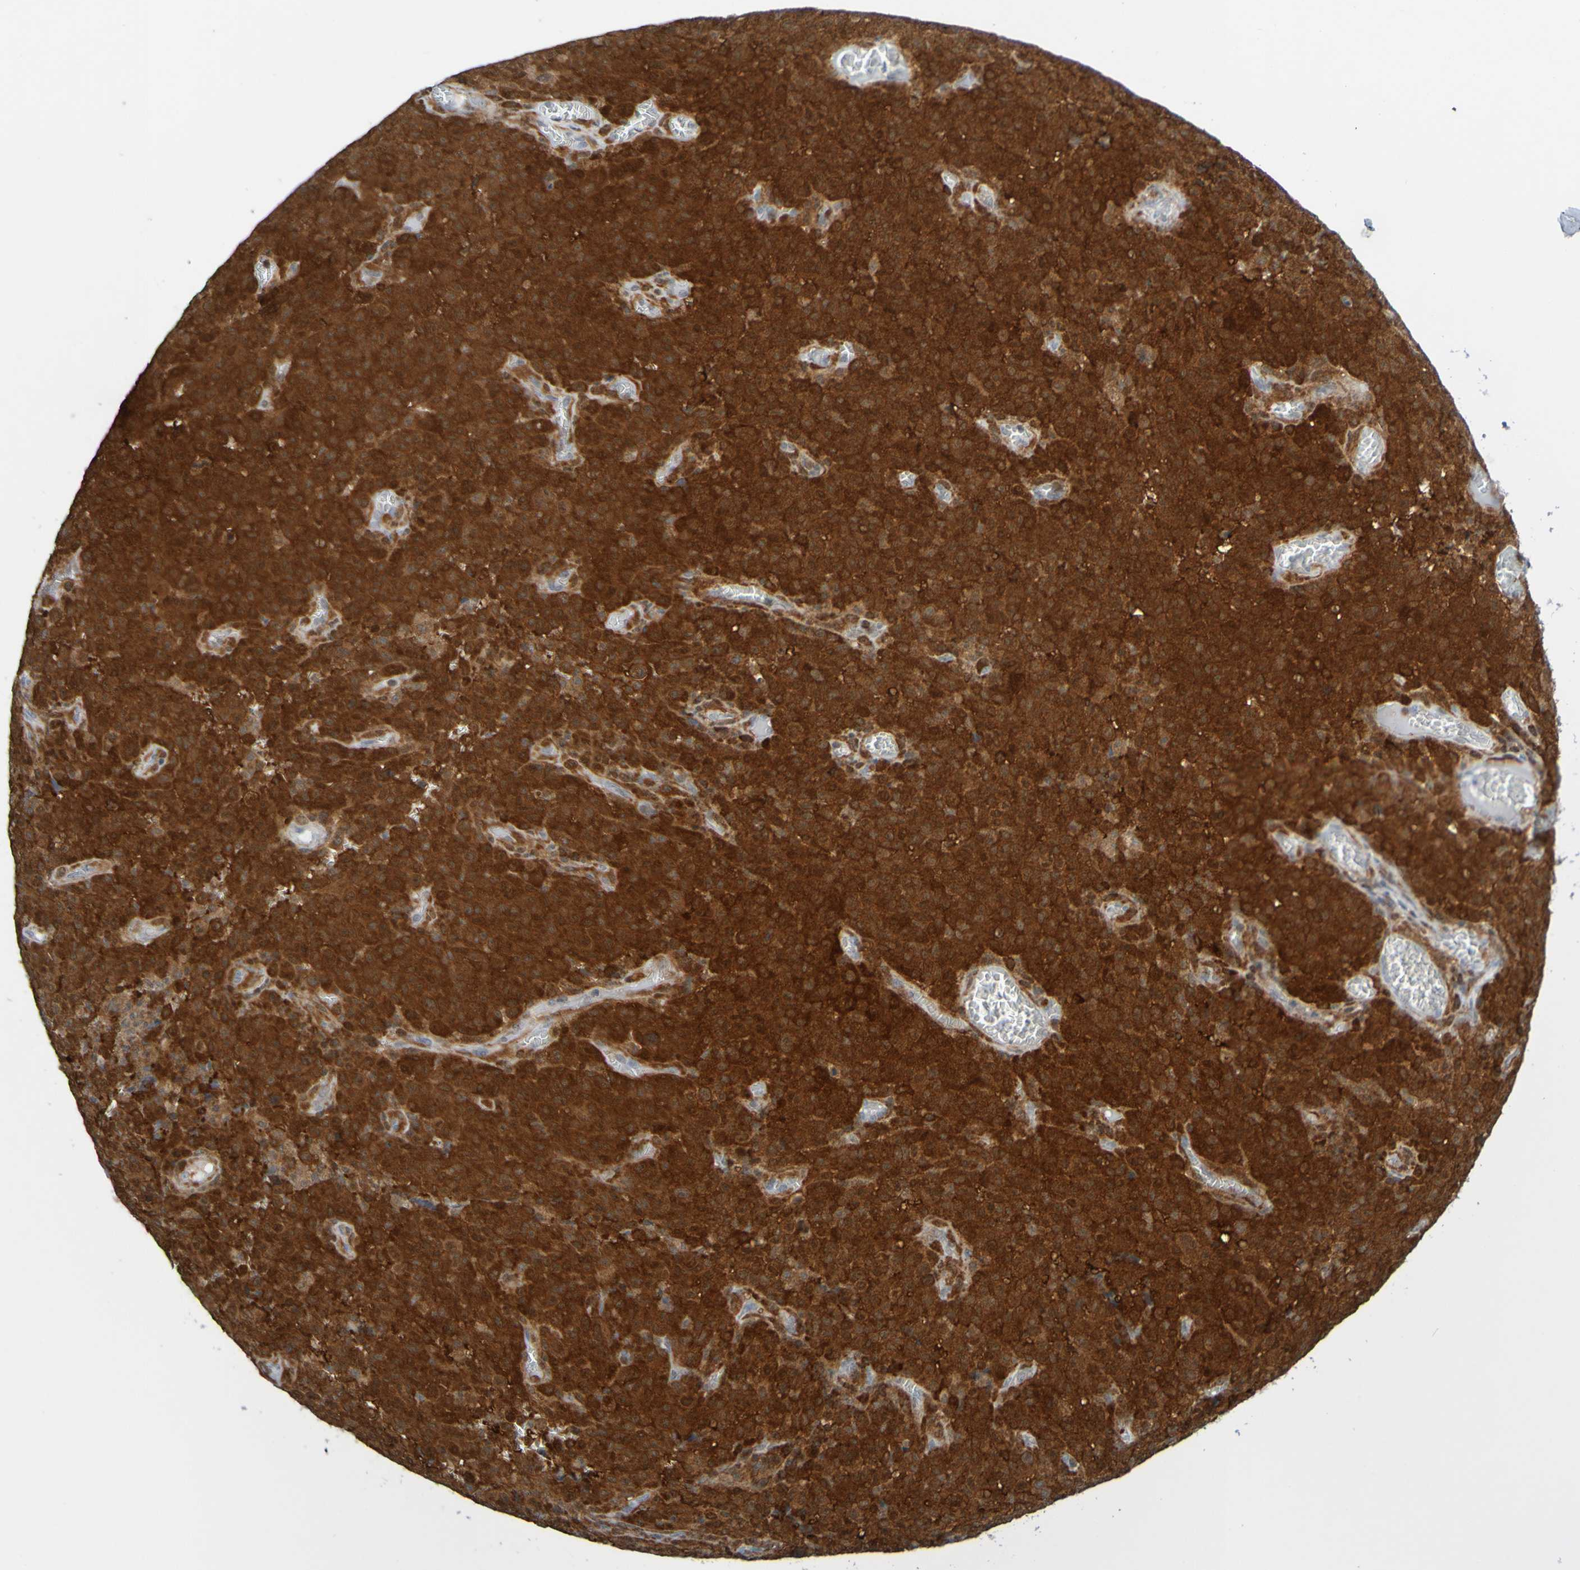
{"staining": {"intensity": "strong", "quantity": ">75%", "location": "cytoplasmic/membranous"}, "tissue": "melanoma", "cell_type": "Tumor cells", "image_type": "cancer", "snomed": [{"axis": "morphology", "description": "Malignant melanoma, NOS"}, {"axis": "topography", "description": "Skin"}], "caption": "Melanoma was stained to show a protein in brown. There is high levels of strong cytoplasmic/membranous positivity in about >75% of tumor cells.", "gene": "ATIC", "patient": {"sex": "female", "age": 82}}